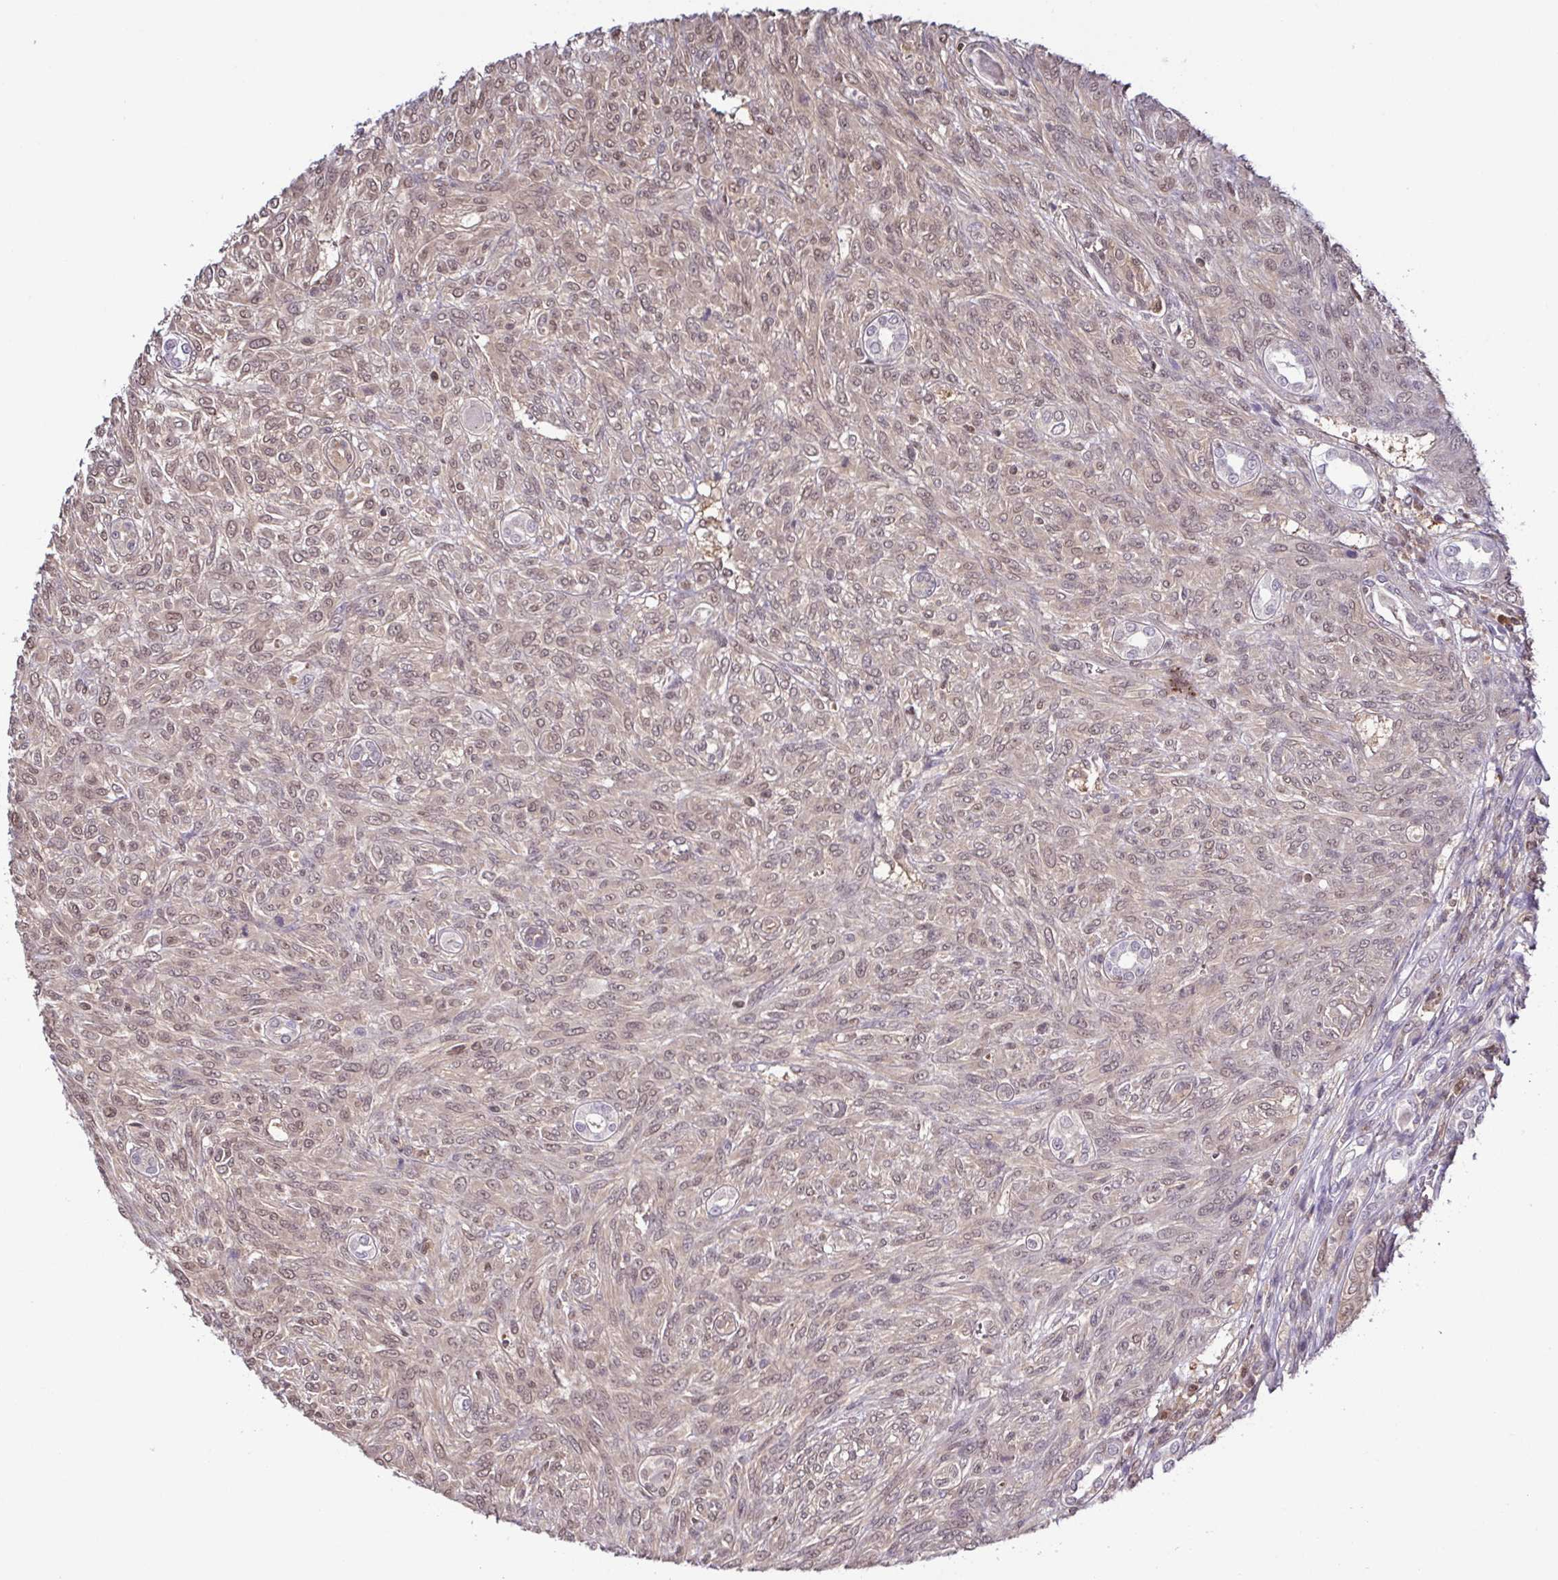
{"staining": {"intensity": "weak", "quantity": ">75%", "location": "cytoplasmic/membranous,nuclear"}, "tissue": "renal cancer", "cell_type": "Tumor cells", "image_type": "cancer", "snomed": [{"axis": "morphology", "description": "Adenocarcinoma, NOS"}, {"axis": "topography", "description": "Kidney"}], "caption": "Protein staining demonstrates weak cytoplasmic/membranous and nuclear positivity in about >75% of tumor cells in renal cancer. (DAB (3,3'-diaminobenzidine) = brown stain, brightfield microscopy at high magnification).", "gene": "PSMB9", "patient": {"sex": "male", "age": 58}}